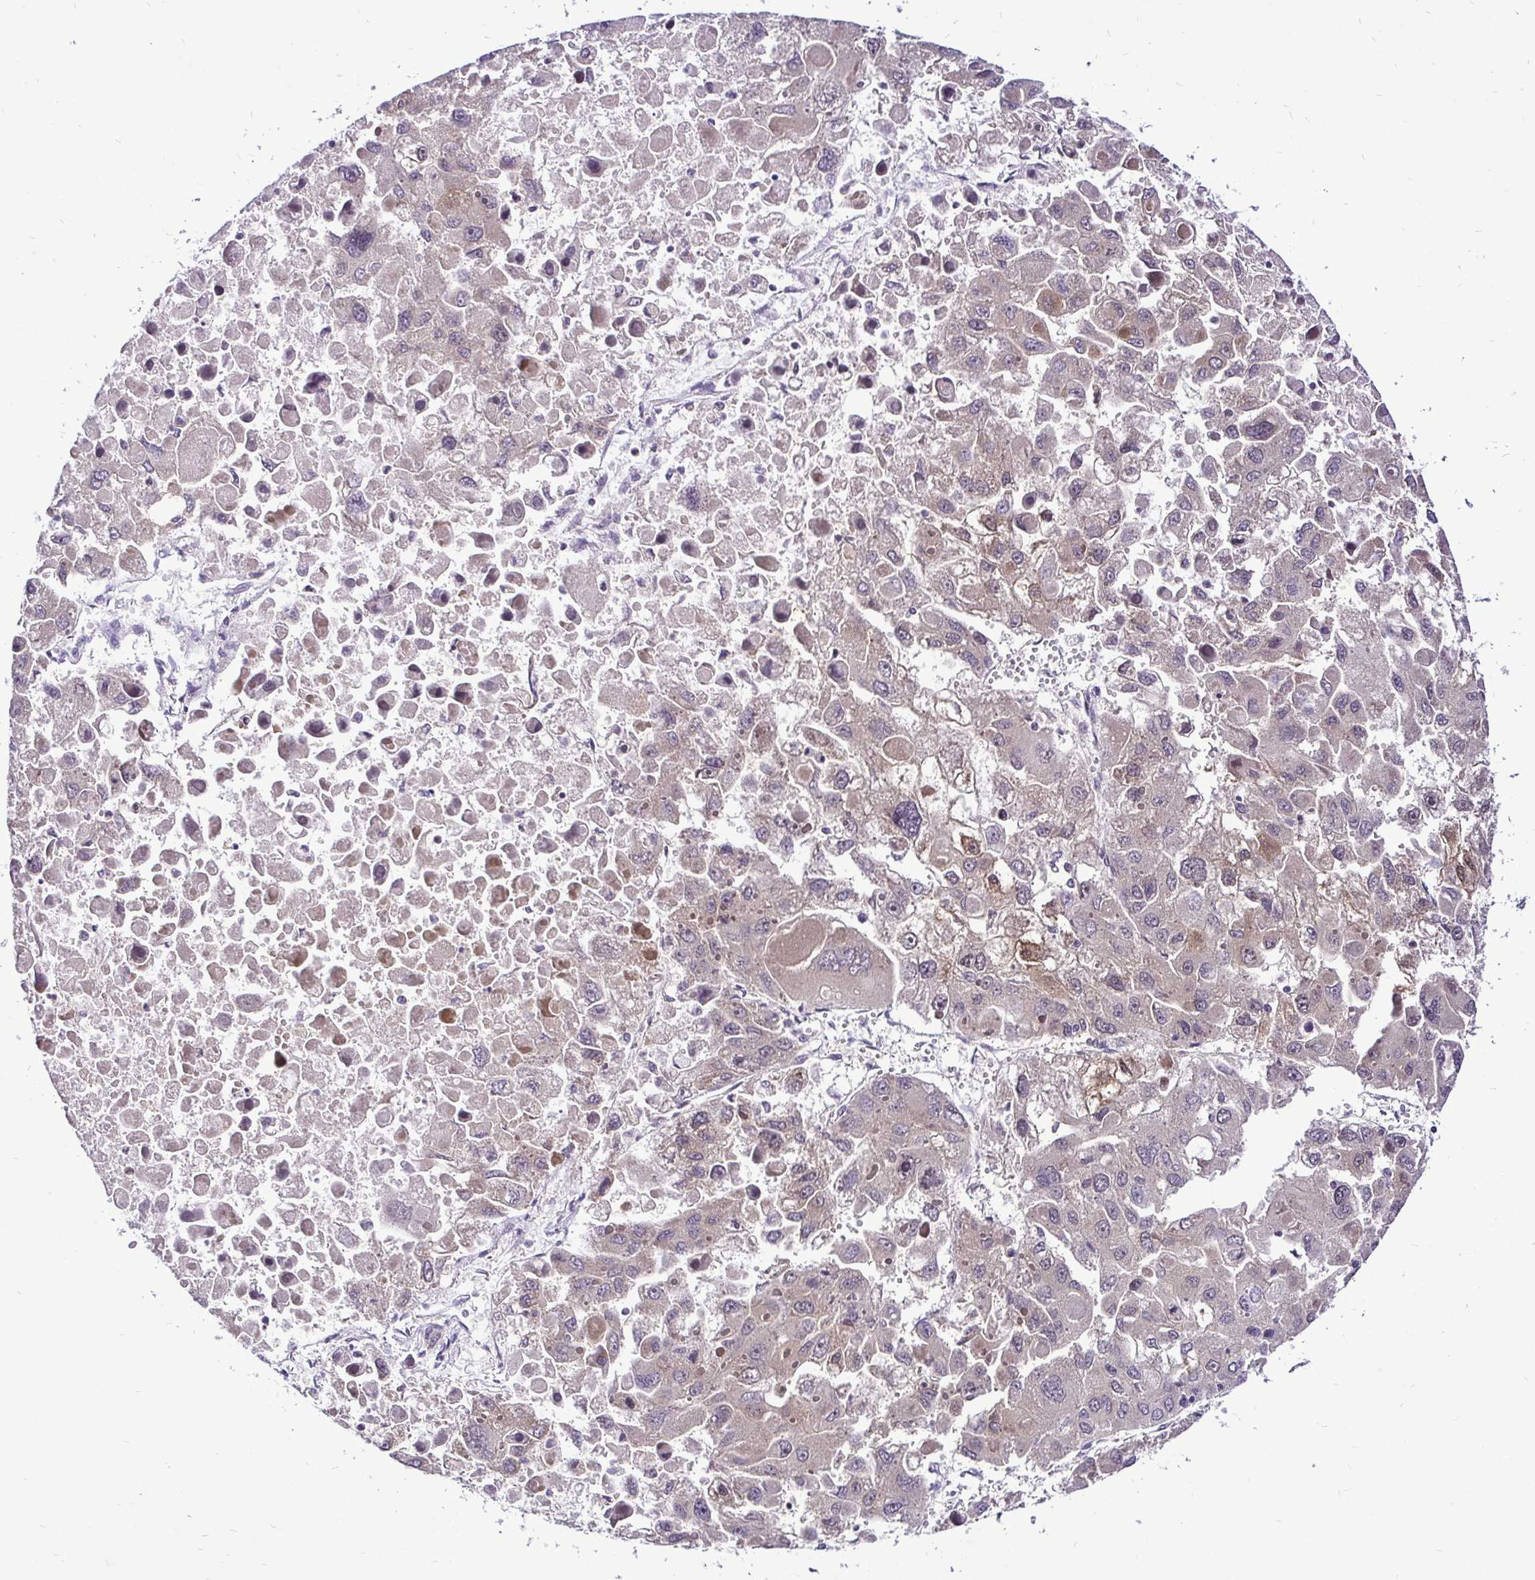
{"staining": {"intensity": "weak", "quantity": "25%-75%", "location": "cytoplasmic/membranous"}, "tissue": "liver cancer", "cell_type": "Tumor cells", "image_type": "cancer", "snomed": [{"axis": "morphology", "description": "Carcinoma, Hepatocellular, NOS"}, {"axis": "topography", "description": "Liver"}], "caption": "Immunohistochemical staining of liver cancer reveals low levels of weak cytoplasmic/membranous staining in approximately 25%-75% of tumor cells. The staining was performed using DAB (3,3'-diaminobenzidine), with brown indicating positive protein expression. Nuclei are stained blue with hematoxylin.", "gene": "UBE2M", "patient": {"sex": "female", "age": 41}}